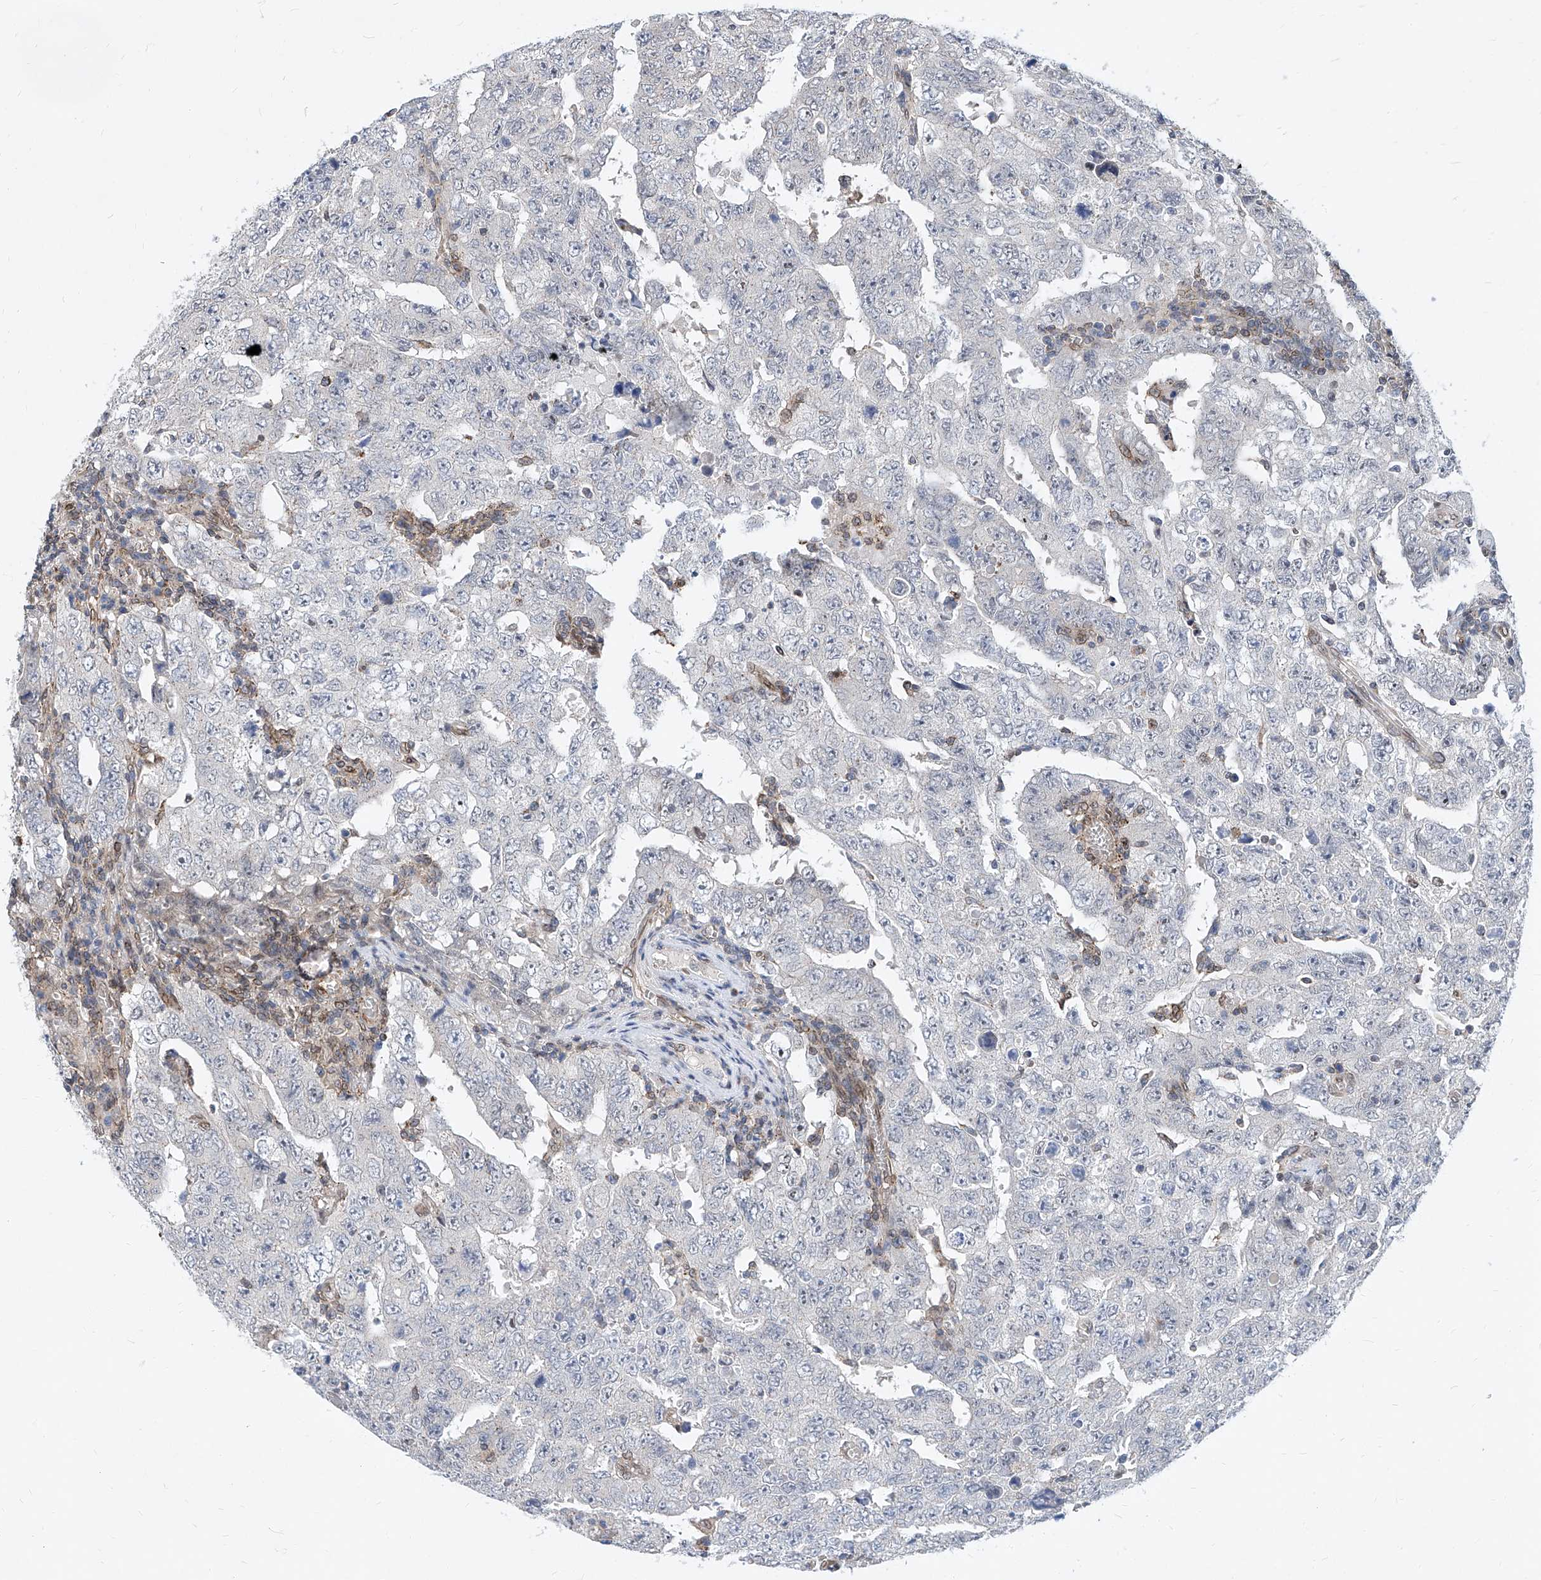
{"staining": {"intensity": "negative", "quantity": "none", "location": "none"}, "tissue": "testis cancer", "cell_type": "Tumor cells", "image_type": "cancer", "snomed": [{"axis": "morphology", "description": "Carcinoma, Embryonal, NOS"}, {"axis": "topography", "description": "Testis"}], "caption": "Human testis cancer (embryonal carcinoma) stained for a protein using IHC displays no staining in tumor cells.", "gene": "MX2", "patient": {"sex": "male", "age": 26}}